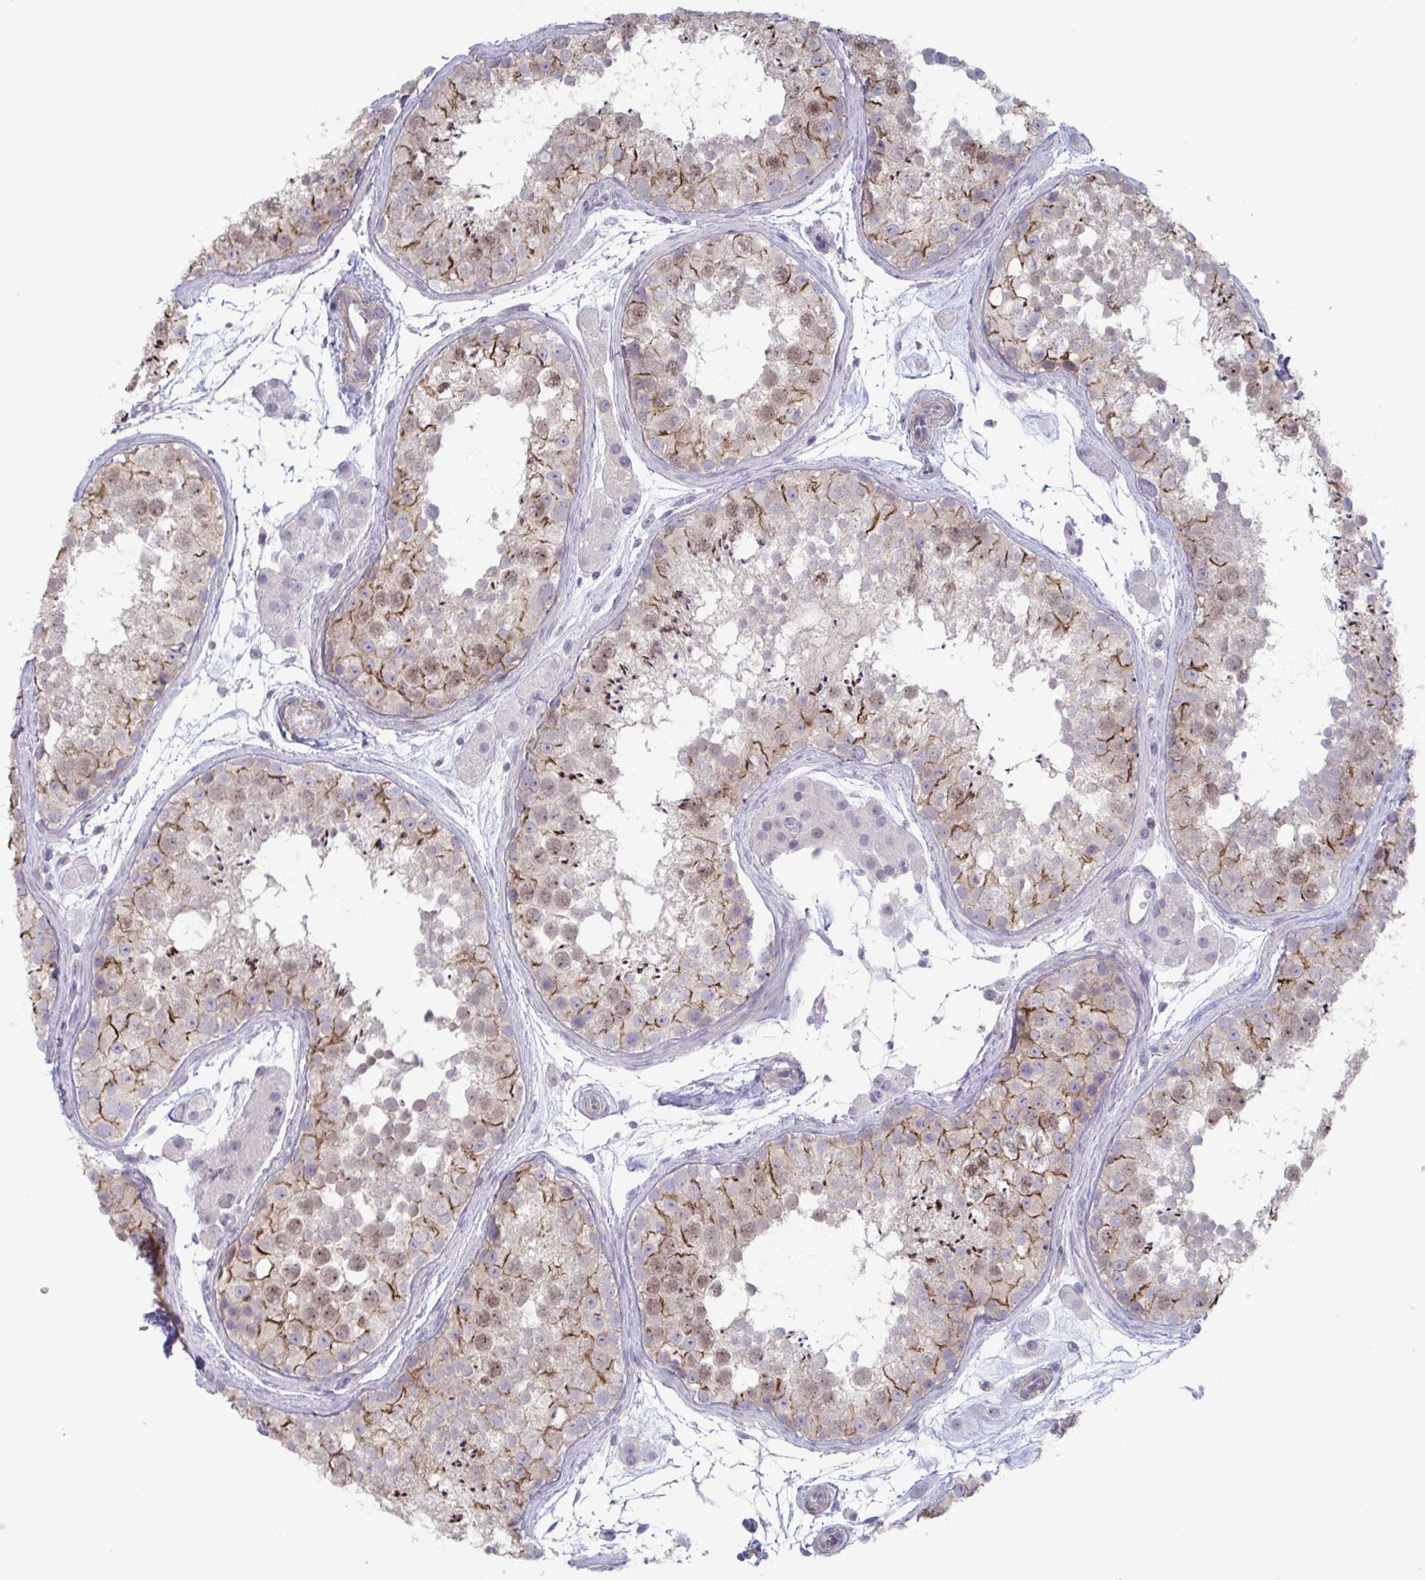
{"staining": {"intensity": "moderate", "quantity": ">75%", "location": "cytoplasmic/membranous,nuclear"}, "tissue": "testis", "cell_type": "Cells in seminiferous ducts", "image_type": "normal", "snomed": [{"axis": "morphology", "description": "Normal tissue, NOS"}, {"axis": "topography", "description": "Testis"}], "caption": "Protein staining of benign testis demonstrates moderate cytoplasmic/membranous,nuclear expression in approximately >75% of cells in seminiferous ducts. (DAB (3,3'-diaminobenzidine) IHC with brightfield microscopy, high magnification).", "gene": "STK26", "patient": {"sex": "male", "age": 41}}